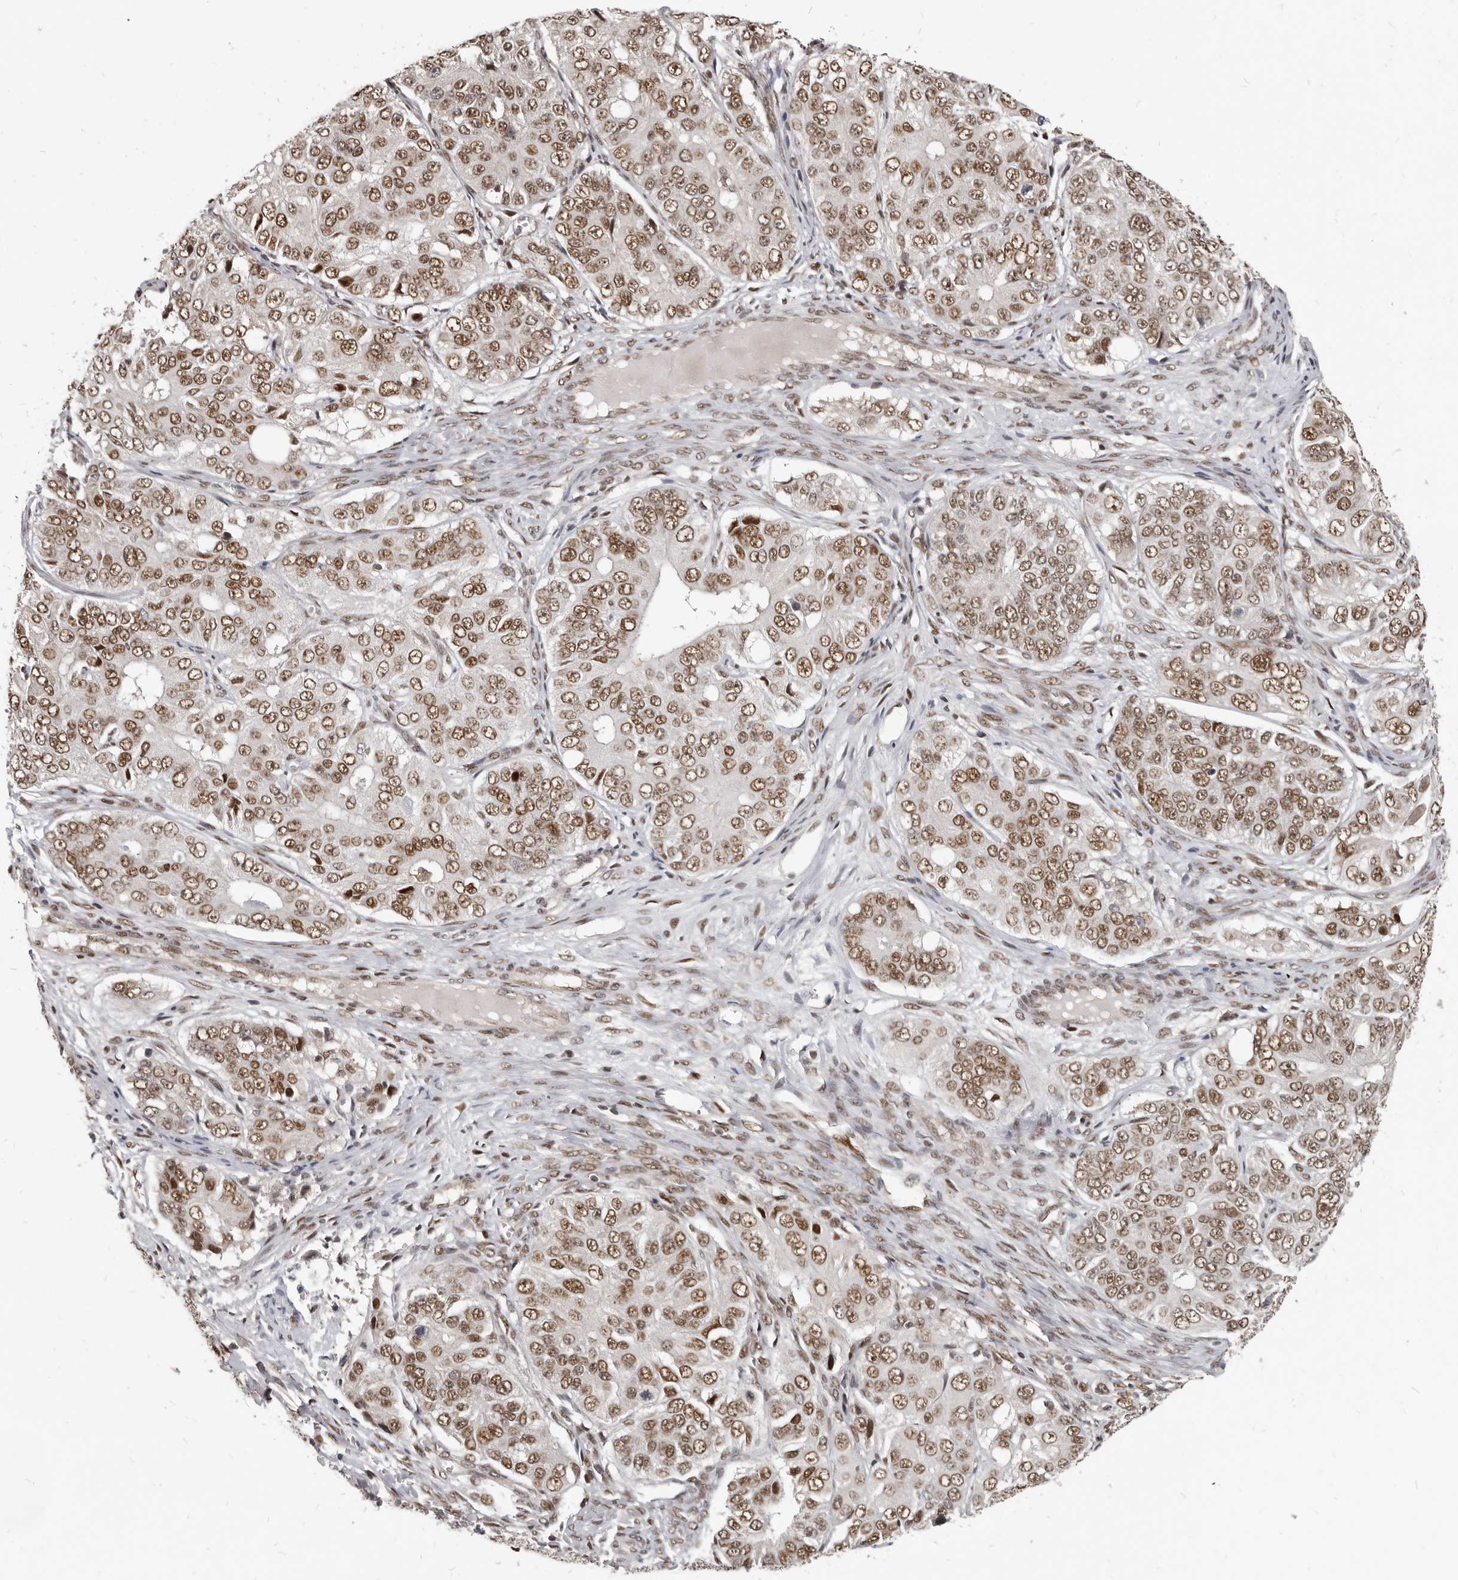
{"staining": {"intensity": "moderate", "quantity": ">75%", "location": "nuclear"}, "tissue": "ovarian cancer", "cell_type": "Tumor cells", "image_type": "cancer", "snomed": [{"axis": "morphology", "description": "Carcinoma, endometroid"}, {"axis": "topography", "description": "Ovary"}], "caption": "This histopathology image exhibits ovarian cancer (endometroid carcinoma) stained with IHC to label a protein in brown. The nuclear of tumor cells show moderate positivity for the protein. Nuclei are counter-stained blue.", "gene": "ATF5", "patient": {"sex": "female", "age": 51}}